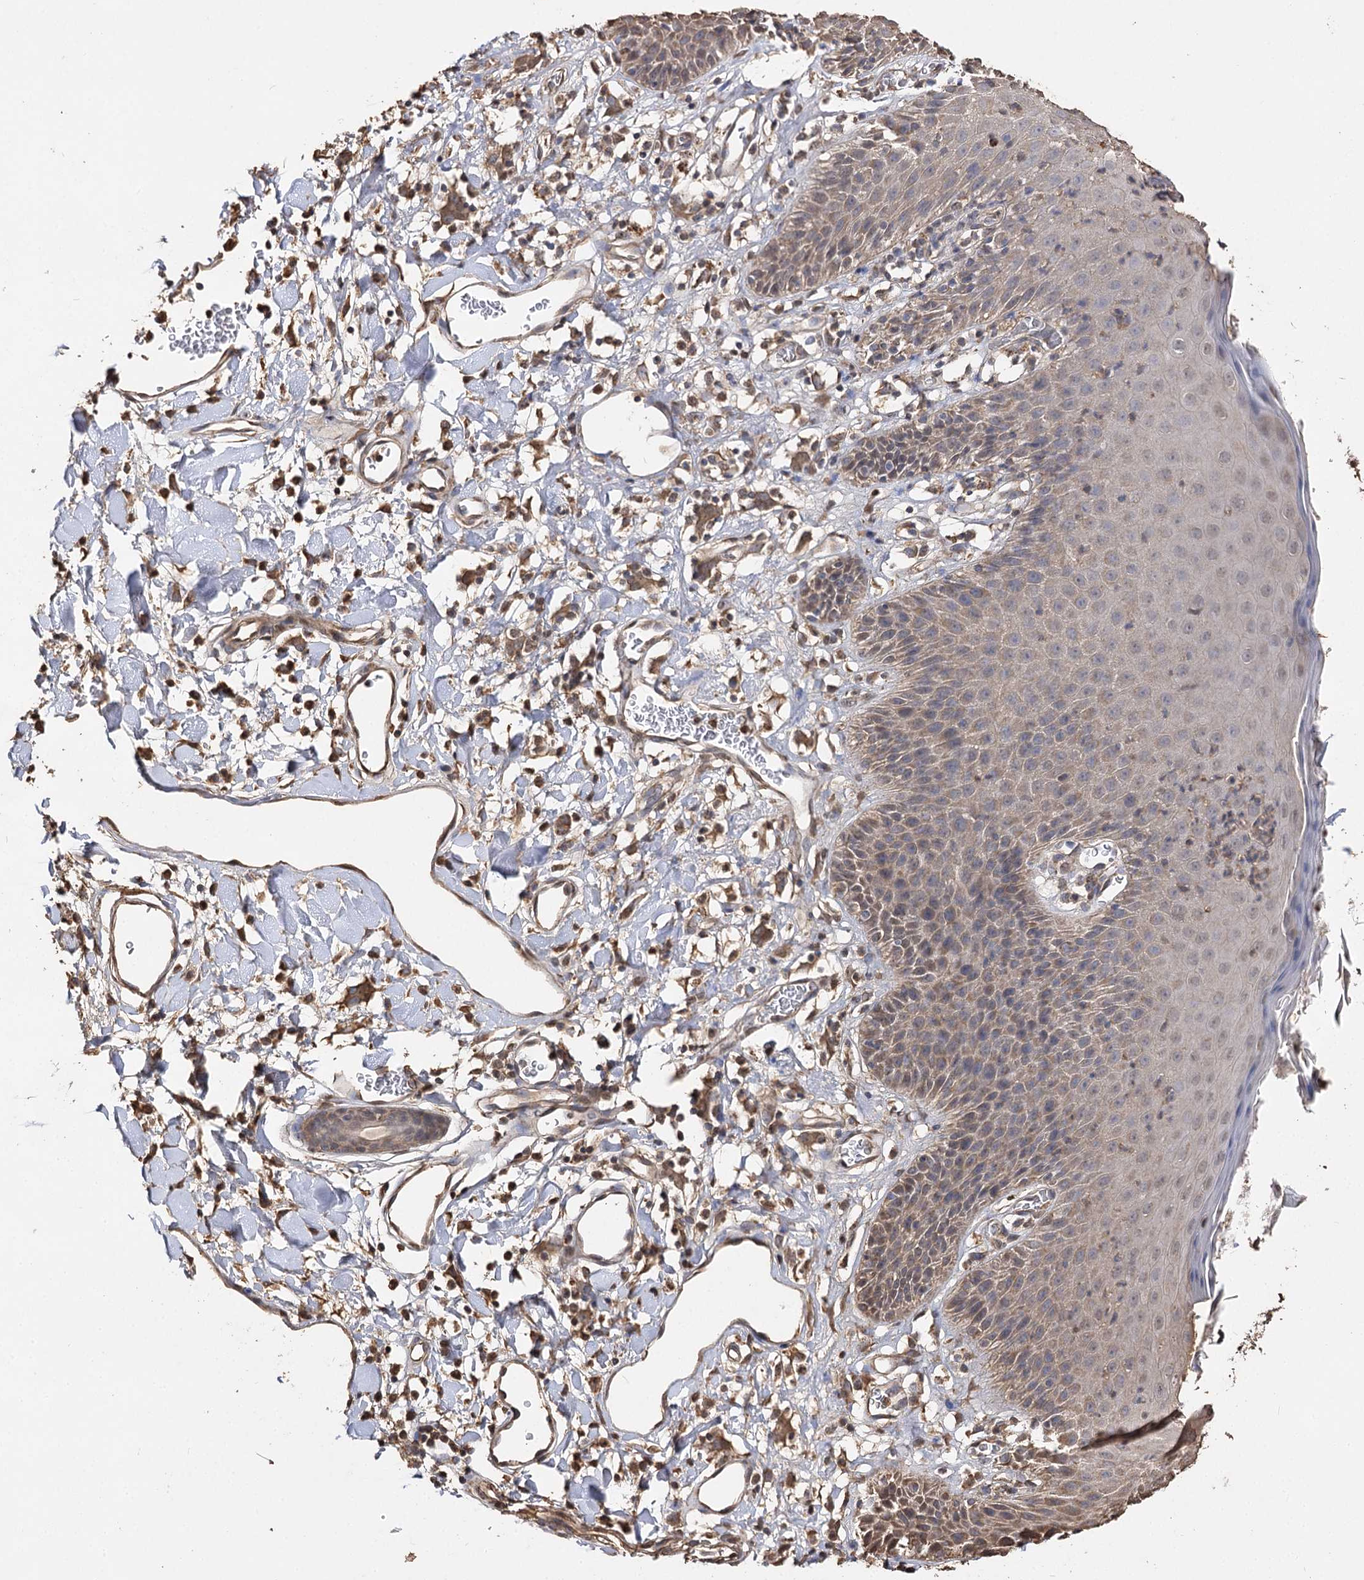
{"staining": {"intensity": "moderate", "quantity": ">75%", "location": "cytoplasmic/membranous,nuclear"}, "tissue": "skin", "cell_type": "Epidermal cells", "image_type": "normal", "snomed": [{"axis": "morphology", "description": "Normal tissue, NOS"}, {"axis": "topography", "description": "Vulva"}], "caption": "Brown immunohistochemical staining in normal human skin displays moderate cytoplasmic/membranous,nuclear staining in approximately >75% of epidermal cells. (DAB (3,3'-diaminobenzidine) IHC with brightfield microscopy, high magnification).", "gene": "ARL13A", "patient": {"sex": "female", "age": 68}}